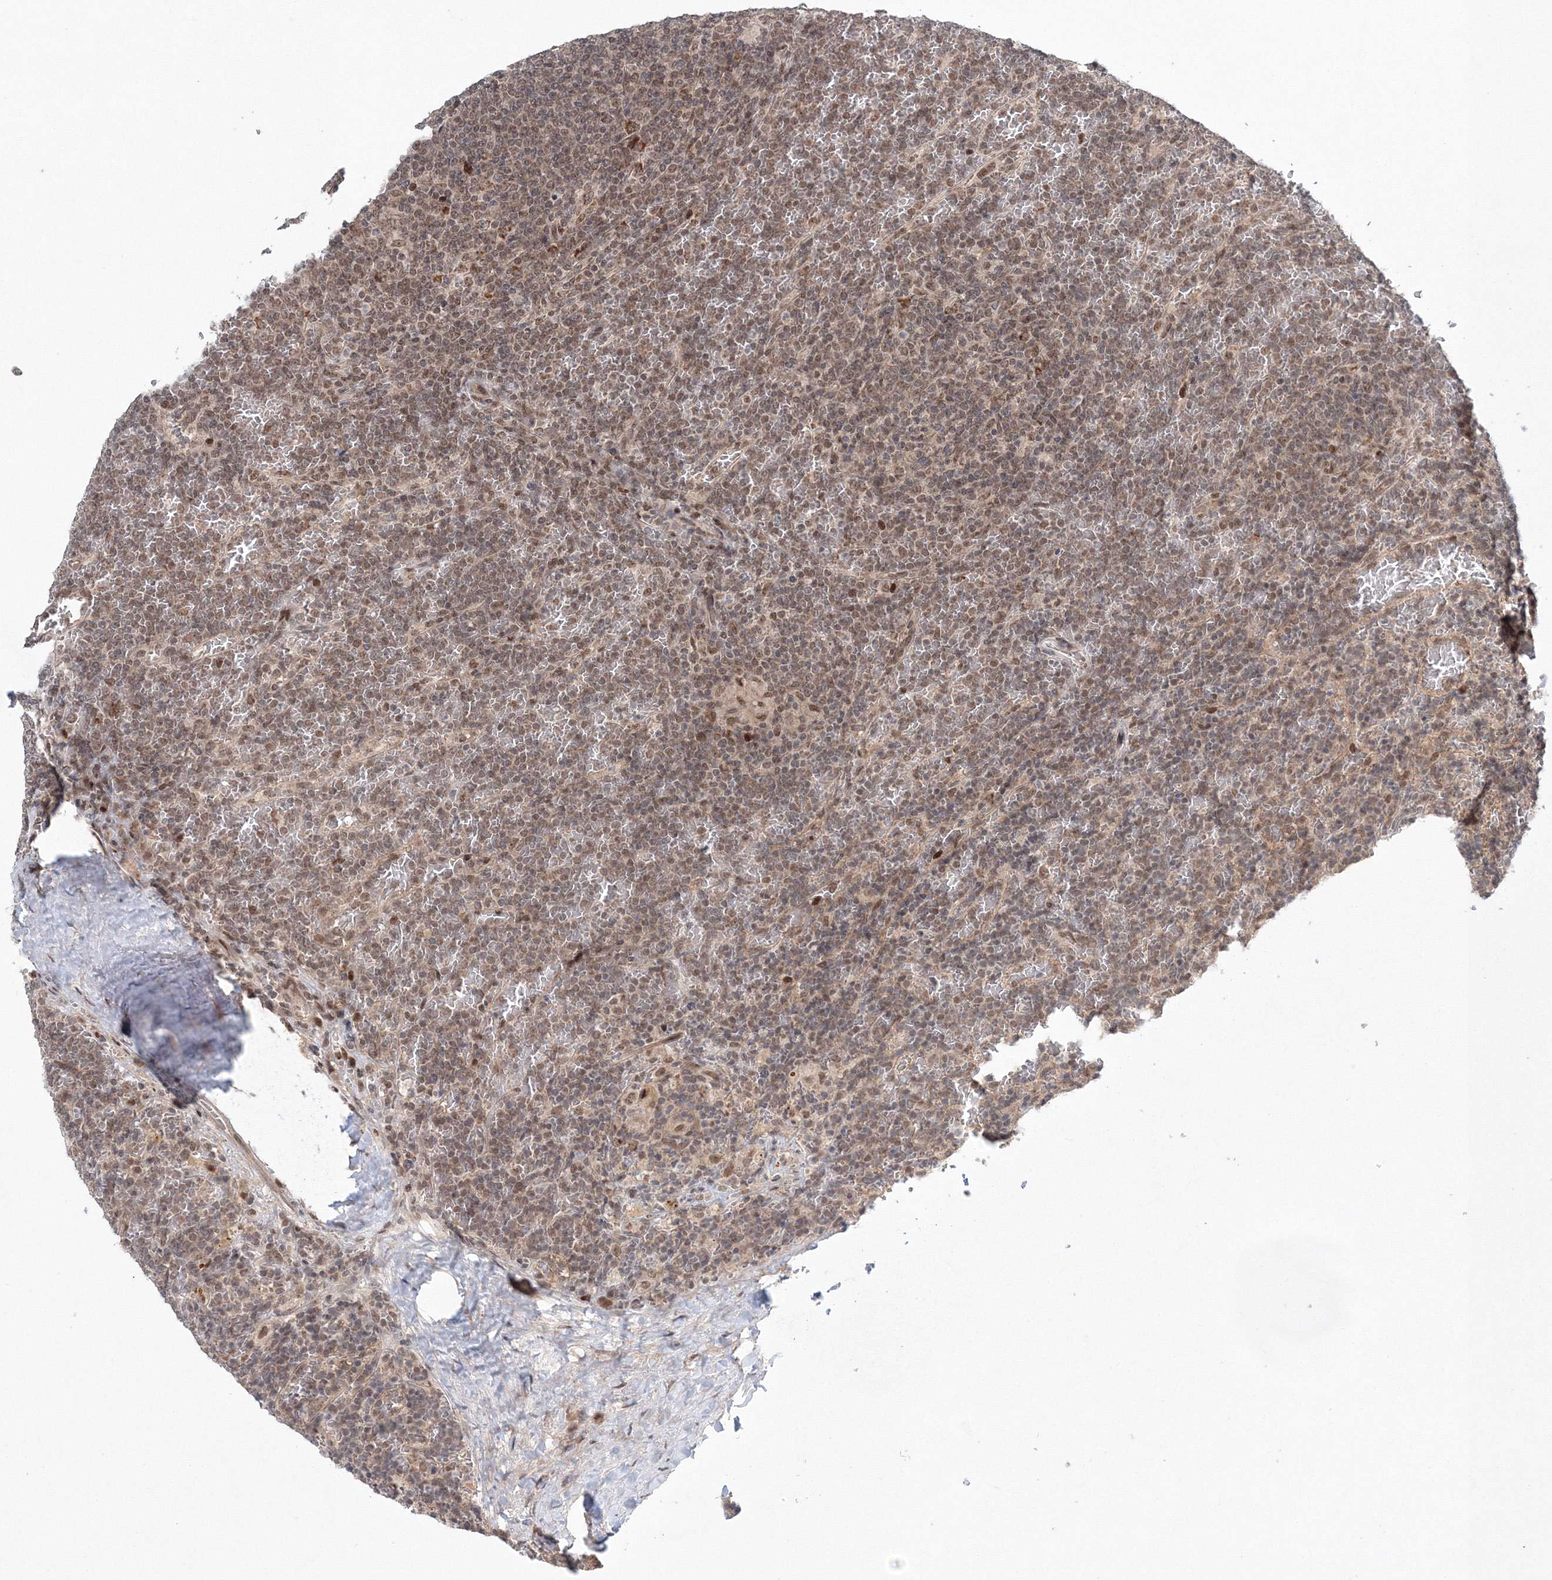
{"staining": {"intensity": "moderate", "quantity": ">75%", "location": "nuclear"}, "tissue": "lymphoma", "cell_type": "Tumor cells", "image_type": "cancer", "snomed": [{"axis": "morphology", "description": "Malignant lymphoma, non-Hodgkin's type, Low grade"}, {"axis": "topography", "description": "Spleen"}], "caption": "A high-resolution micrograph shows immunohistochemistry (IHC) staining of lymphoma, which demonstrates moderate nuclear staining in about >75% of tumor cells. (Stains: DAB (3,3'-diaminobenzidine) in brown, nuclei in blue, Microscopy: brightfield microscopy at high magnification).", "gene": "NOA1", "patient": {"sex": "female", "age": 19}}